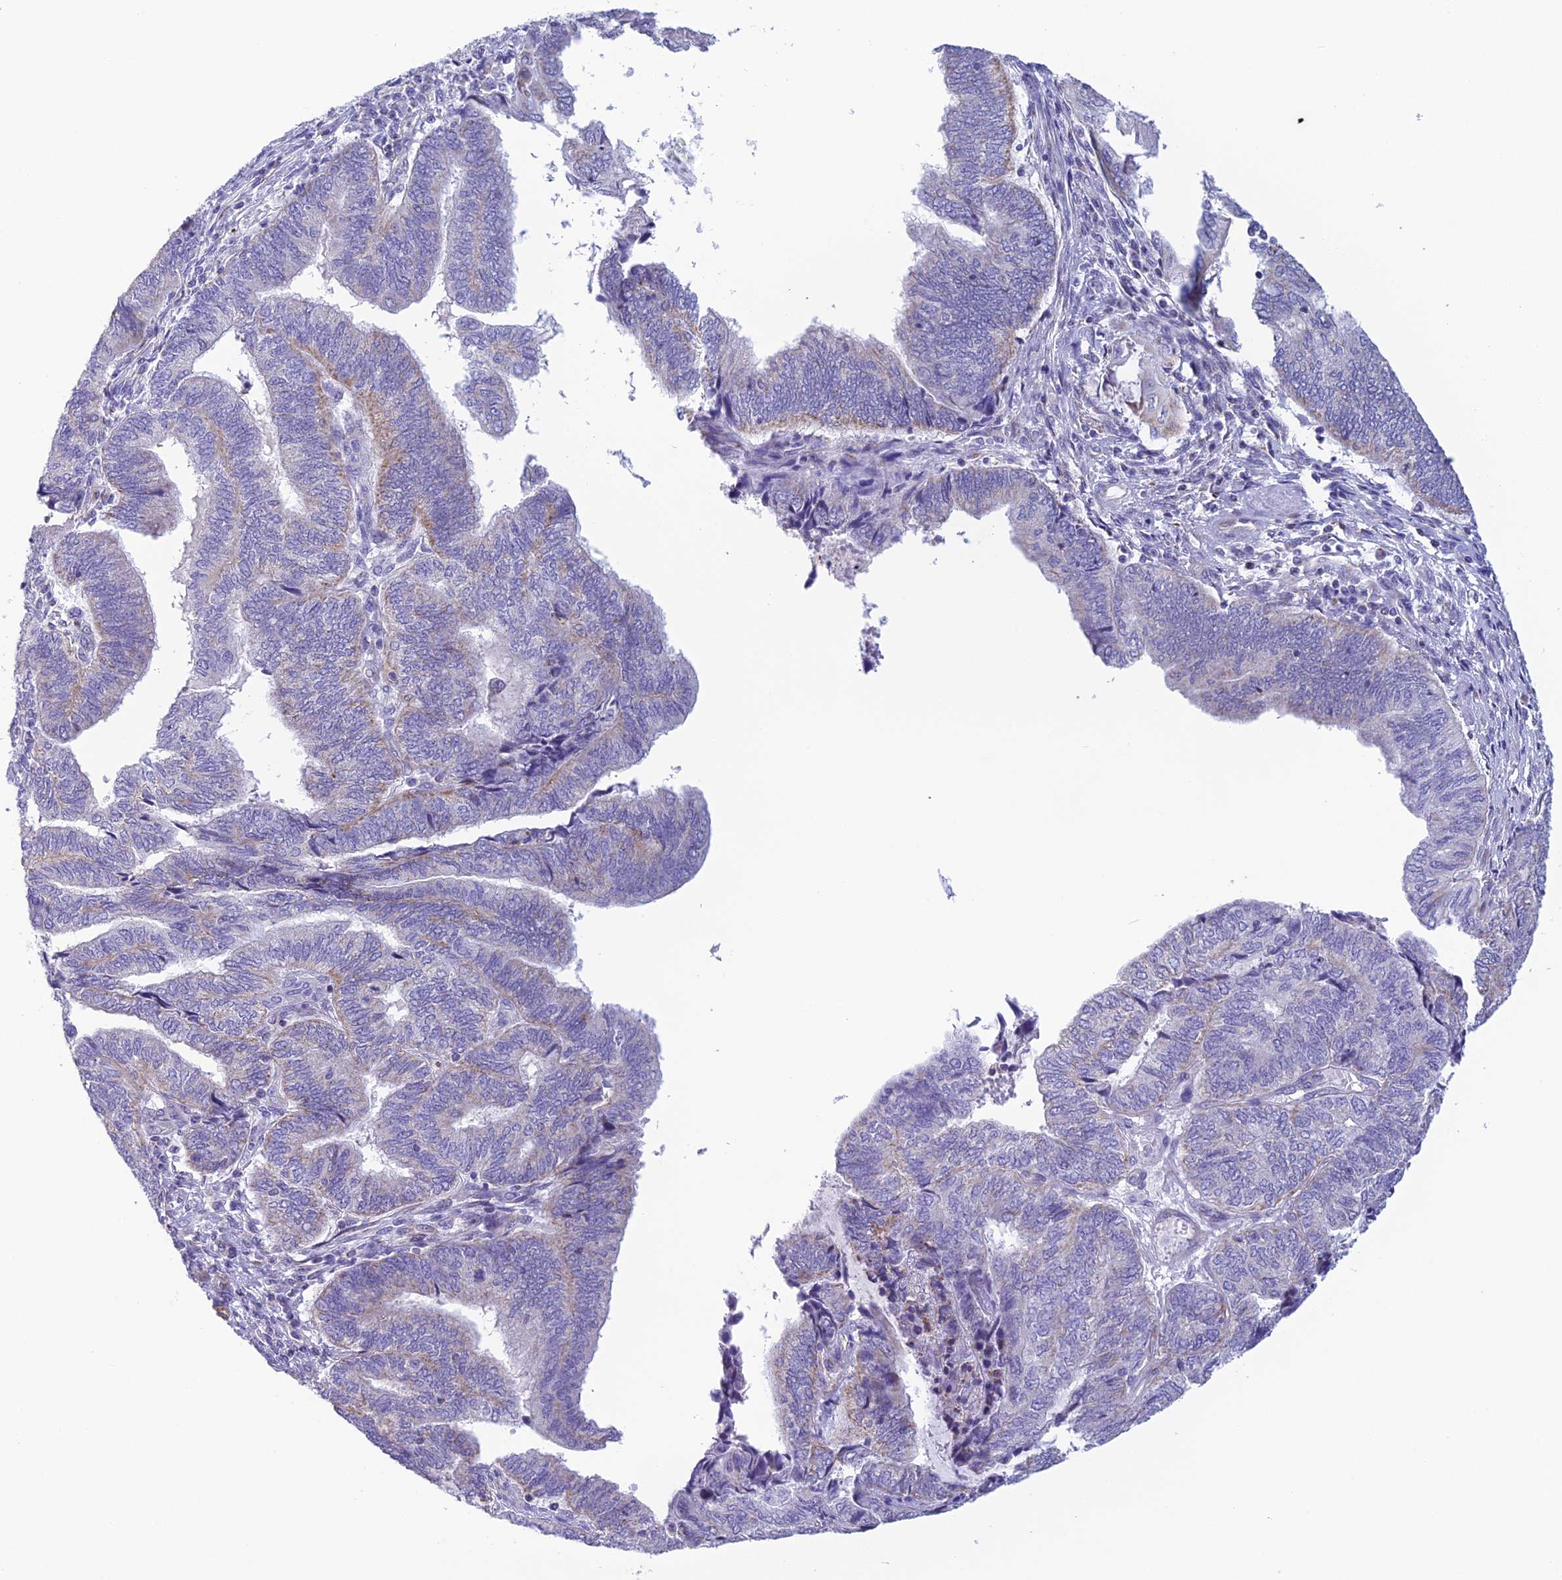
{"staining": {"intensity": "weak", "quantity": "<25%", "location": "cytoplasmic/membranous"}, "tissue": "endometrial cancer", "cell_type": "Tumor cells", "image_type": "cancer", "snomed": [{"axis": "morphology", "description": "Adenocarcinoma, NOS"}, {"axis": "topography", "description": "Uterus"}, {"axis": "topography", "description": "Endometrium"}], "caption": "High power microscopy image of an IHC photomicrograph of adenocarcinoma (endometrial), revealing no significant positivity in tumor cells.", "gene": "POMGNT1", "patient": {"sex": "female", "age": 70}}